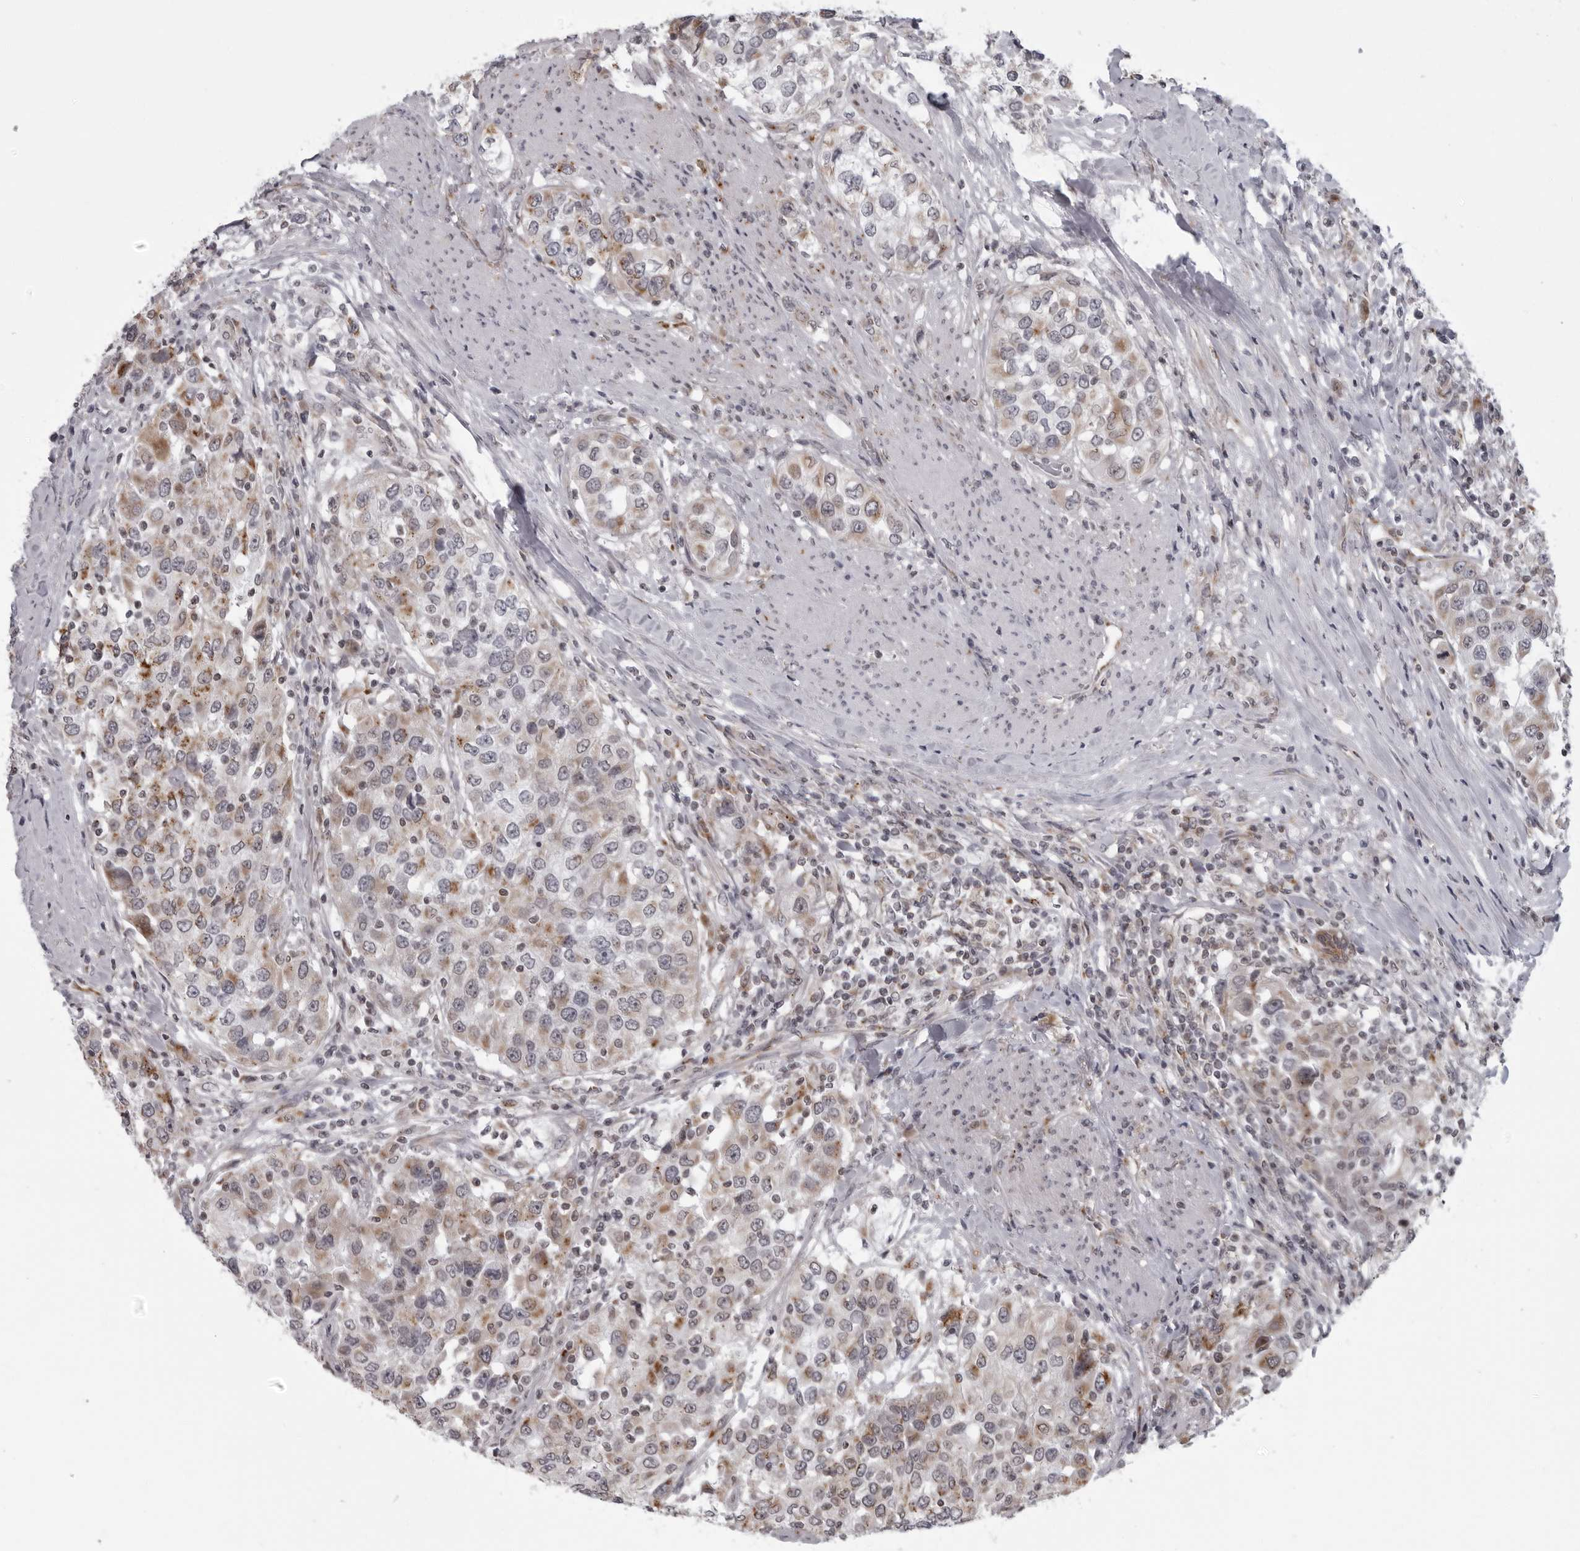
{"staining": {"intensity": "moderate", "quantity": ">75%", "location": "cytoplasmic/membranous"}, "tissue": "urothelial cancer", "cell_type": "Tumor cells", "image_type": "cancer", "snomed": [{"axis": "morphology", "description": "Urothelial carcinoma, High grade"}, {"axis": "topography", "description": "Urinary bladder"}], "caption": "Urothelial carcinoma (high-grade) was stained to show a protein in brown. There is medium levels of moderate cytoplasmic/membranous expression in approximately >75% of tumor cells.", "gene": "RTCA", "patient": {"sex": "female", "age": 80}}